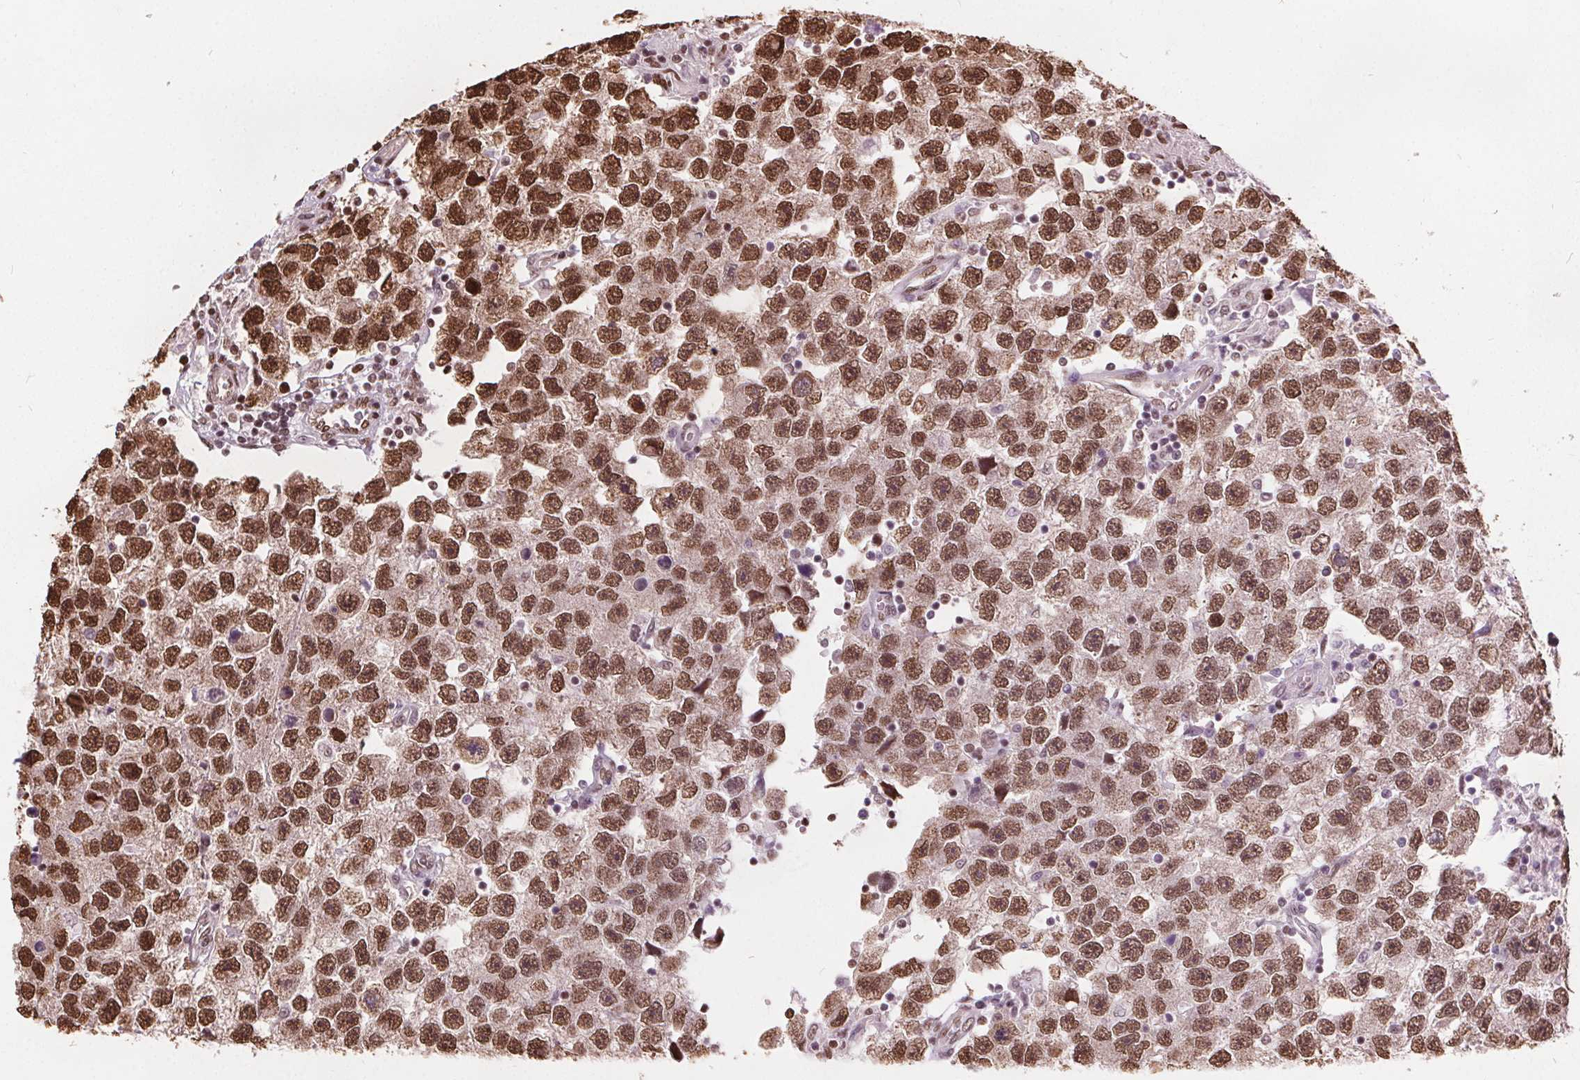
{"staining": {"intensity": "strong", "quantity": ">75%", "location": "nuclear"}, "tissue": "testis cancer", "cell_type": "Tumor cells", "image_type": "cancer", "snomed": [{"axis": "morphology", "description": "Seminoma, NOS"}, {"axis": "topography", "description": "Testis"}], "caption": "Immunohistochemistry staining of testis seminoma, which shows high levels of strong nuclear expression in about >75% of tumor cells indicating strong nuclear protein positivity. The staining was performed using DAB (3,3'-diaminobenzidine) (brown) for protein detection and nuclei were counterstained in hematoxylin (blue).", "gene": "ISLR2", "patient": {"sex": "male", "age": 26}}